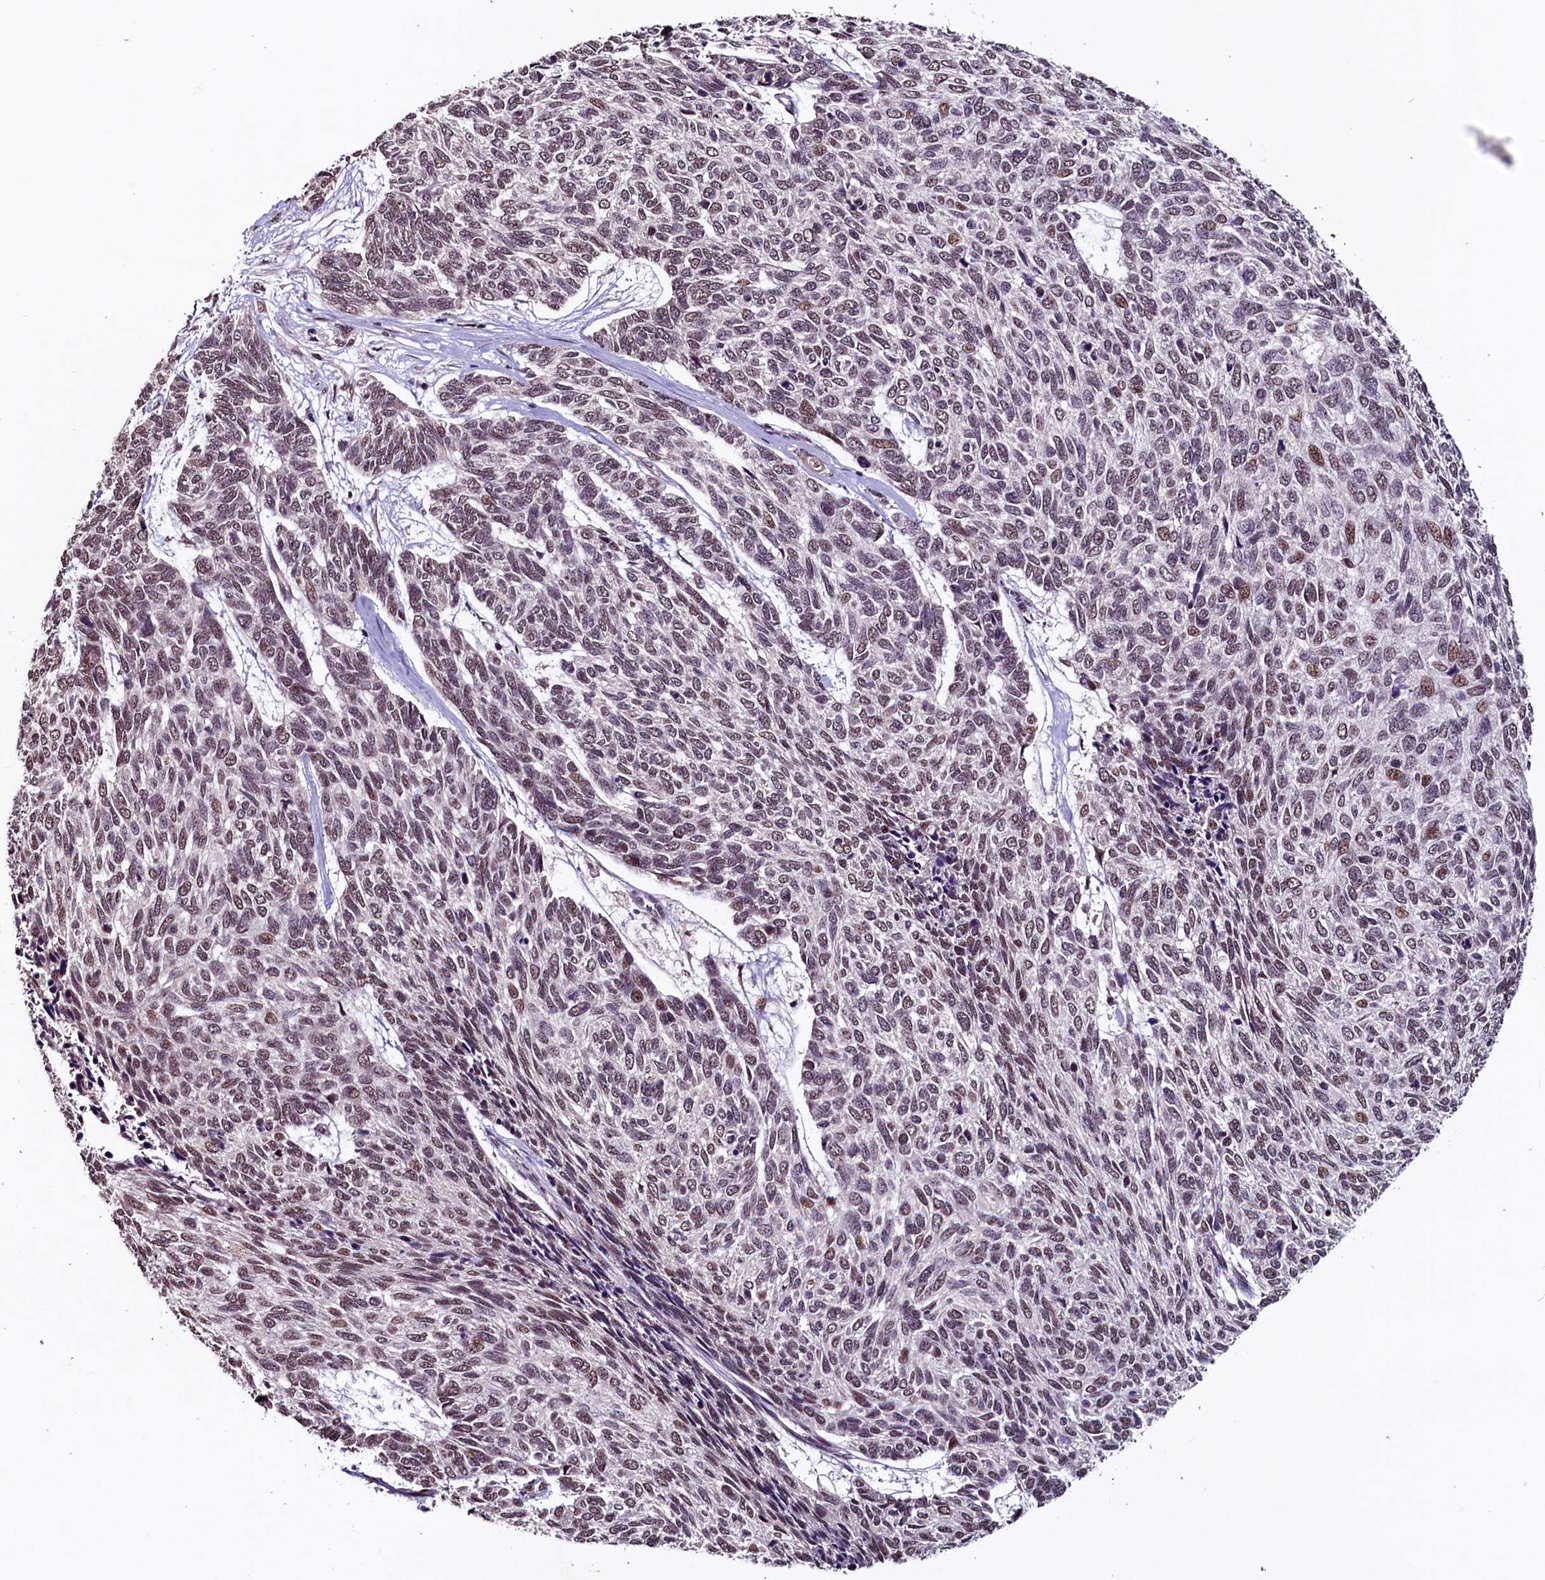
{"staining": {"intensity": "moderate", "quantity": "25%-75%", "location": "nuclear"}, "tissue": "skin cancer", "cell_type": "Tumor cells", "image_type": "cancer", "snomed": [{"axis": "morphology", "description": "Basal cell carcinoma"}, {"axis": "topography", "description": "Skin"}], "caption": "Moderate nuclear expression for a protein is seen in approximately 25%-75% of tumor cells of skin cancer using IHC.", "gene": "RNMT", "patient": {"sex": "female", "age": 65}}